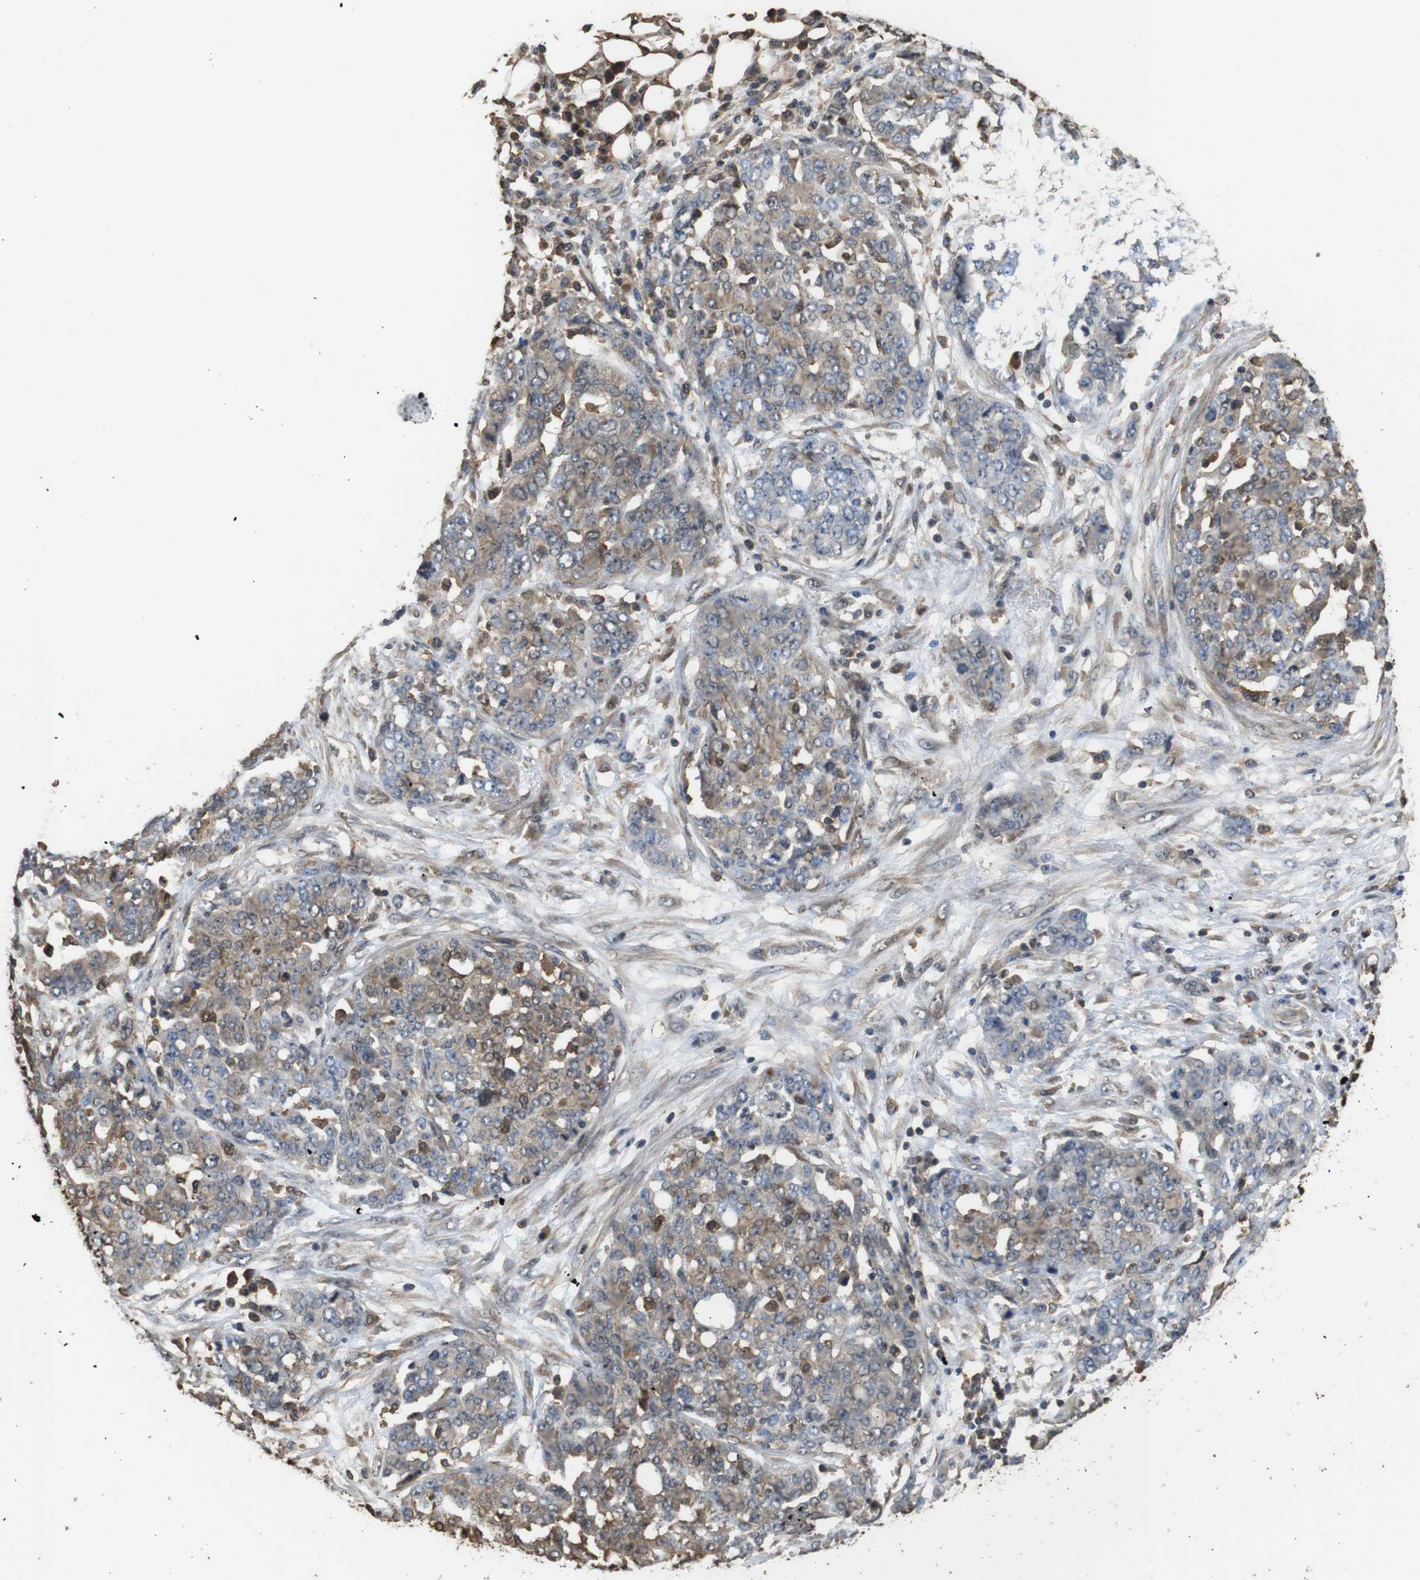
{"staining": {"intensity": "weak", "quantity": ">75%", "location": "cytoplasmic/membranous"}, "tissue": "ovarian cancer", "cell_type": "Tumor cells", "image_type": "cancer", "snomed": [{"axis": "morphology", "description": "Cystadenocarcinoma, serous, NOS"}, {"axis": "topography", "description": "Soft tissue"}, {"axis": "topography", "description": "Ovary"}], "caption": "The photomicrograph shows a brown stain indicating the presence of a protein in the cytoplasmic/membranous of tumor cells in serous cystadenocarcinoma (ovarian). (Stains: DAB in brown, nuclei in blue, Microscopy: brightfield microscopy at high magnification).", "gene": "LDHA", "patient": {"sex": "female", "age": 57}}